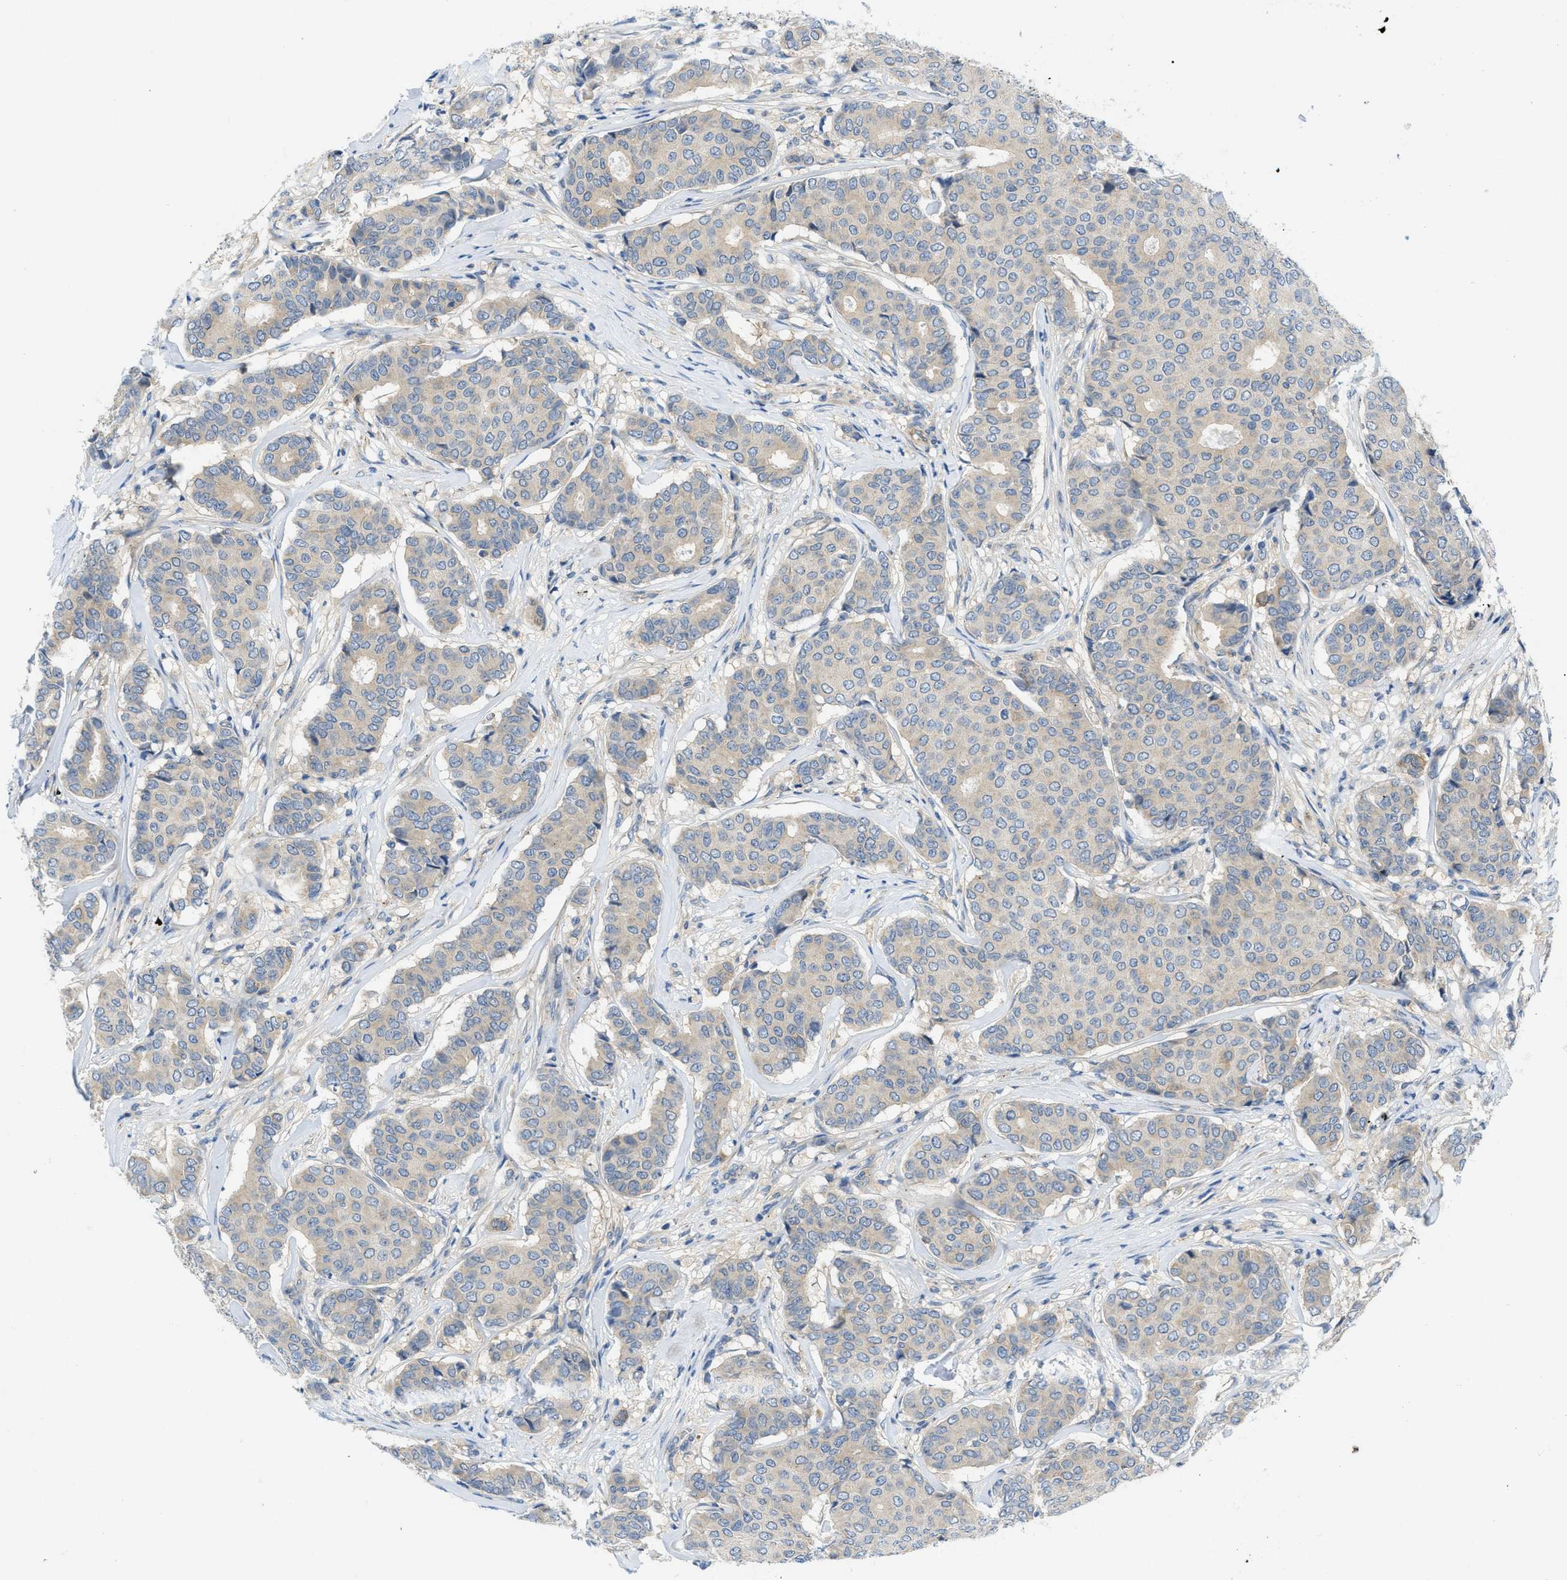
{"staining": {"intensity": "negative", "quantity": "none", "location": "none"}, "tissue": "breast cancer", "cell_type": "Tumor cells", "image_type": "cancer", "snomed": [{"axis": "morphology", "description": "Duct carcinoma"}, {"axis": "topography", "description": "Breast"}], "caption": "IHC micrograph of neoplastic tissue: breast cancer stained with DAB exhibits no significant protein positivity in tumor cells.", "gene": "RIPK2", "patient": {"sex": "female", "age": 75}}